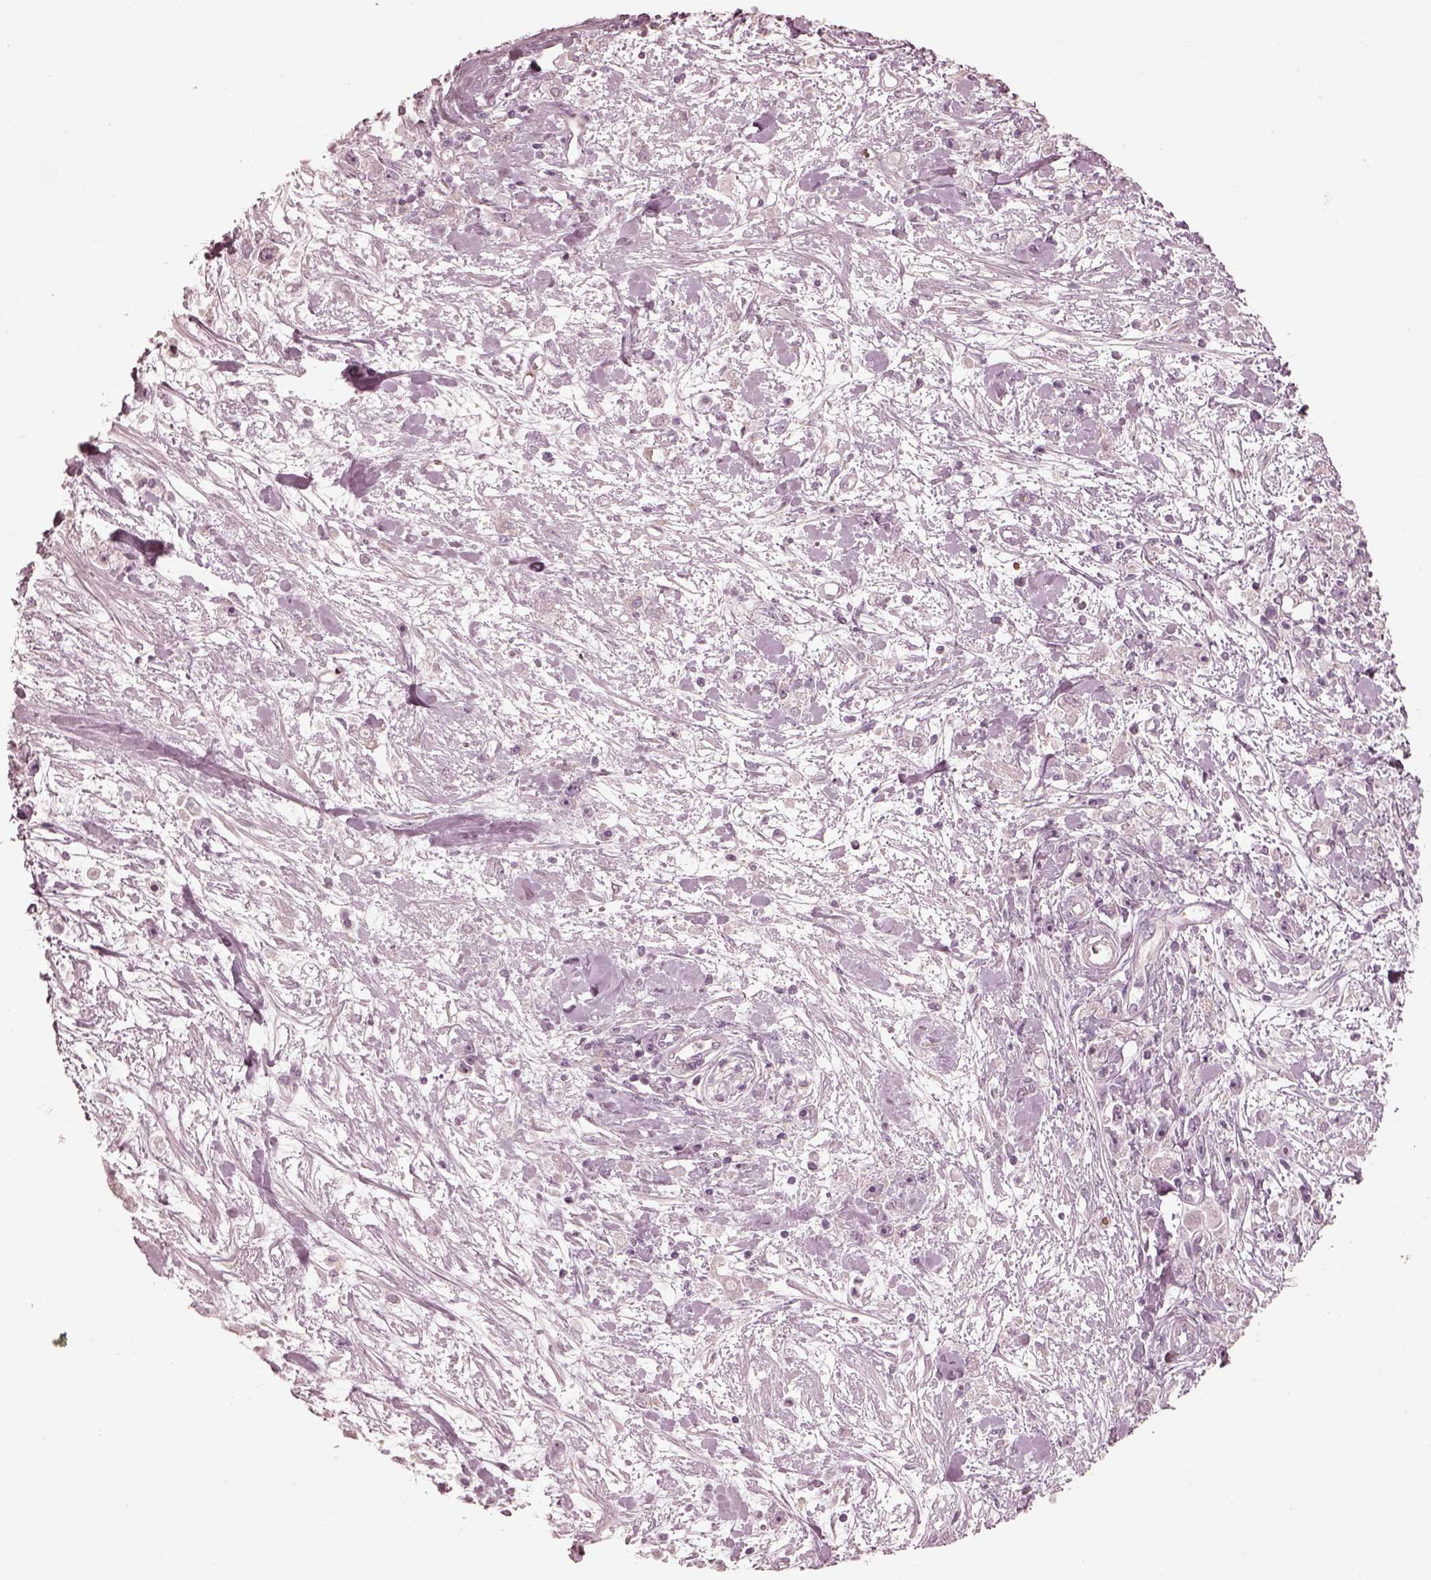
{"staining": {"intensity": "negative", "quantity": "none", "location": "none"}, "tissue": "stomach cancer", "cell_type": "Tumor cells", "image_type": "cancer", "snomed": [{"axis": "morphology", "description": "Adenocarcinoma, NOS"}, {"axis": "topography", "description": "Stomach"}], "caption": "Immunohistochemistry of stomach adenocarcinoma shows no positivity in tumor cells.", "gene": "ANKLE1", "patient": {"sex": "female", "age": 59}}